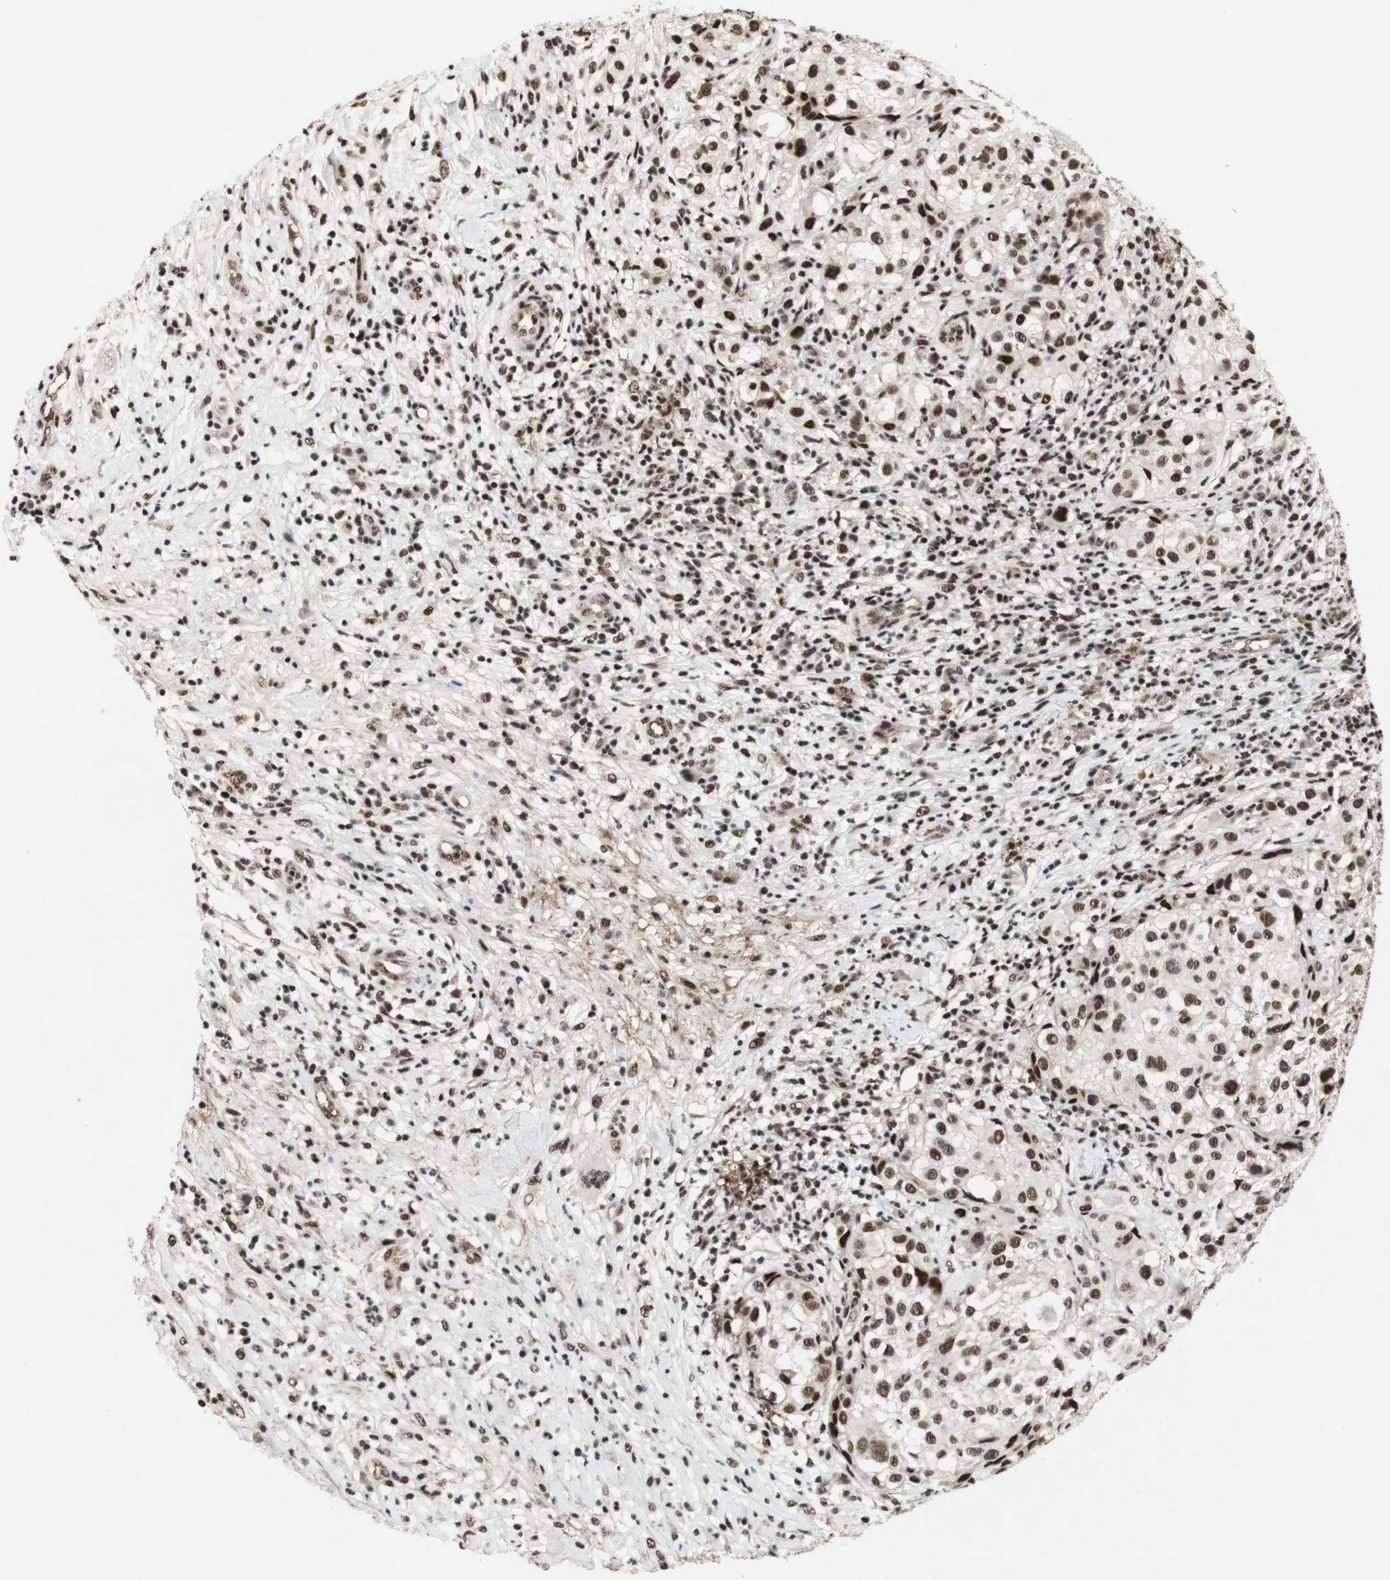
{"staining": {"intensity": "moderate", "quantity": ">75%", "location": "nuclear"}, "tissue": "melanoma", "cell_type": "Tumor cells", "image_type": "cancer", "snomed": [{"axis": "morphology", "description": "Necrosis, NOS"}, {"axis": "morphology", "description": "Malignant melanoma, NOS"}, {"axis": "topography", "description": "Skin"}], "caption": "A brown stain highlights moderate nuclear expression of a protein in melanoma tumor cells. The staining was performed using DAB to visualize the protein expression in brown, while the nuclei were stained in blue with hematoxylin (Magnification: 20x).", "gene": "TLE1", "patient": {"sex": "female", "age": 87}}